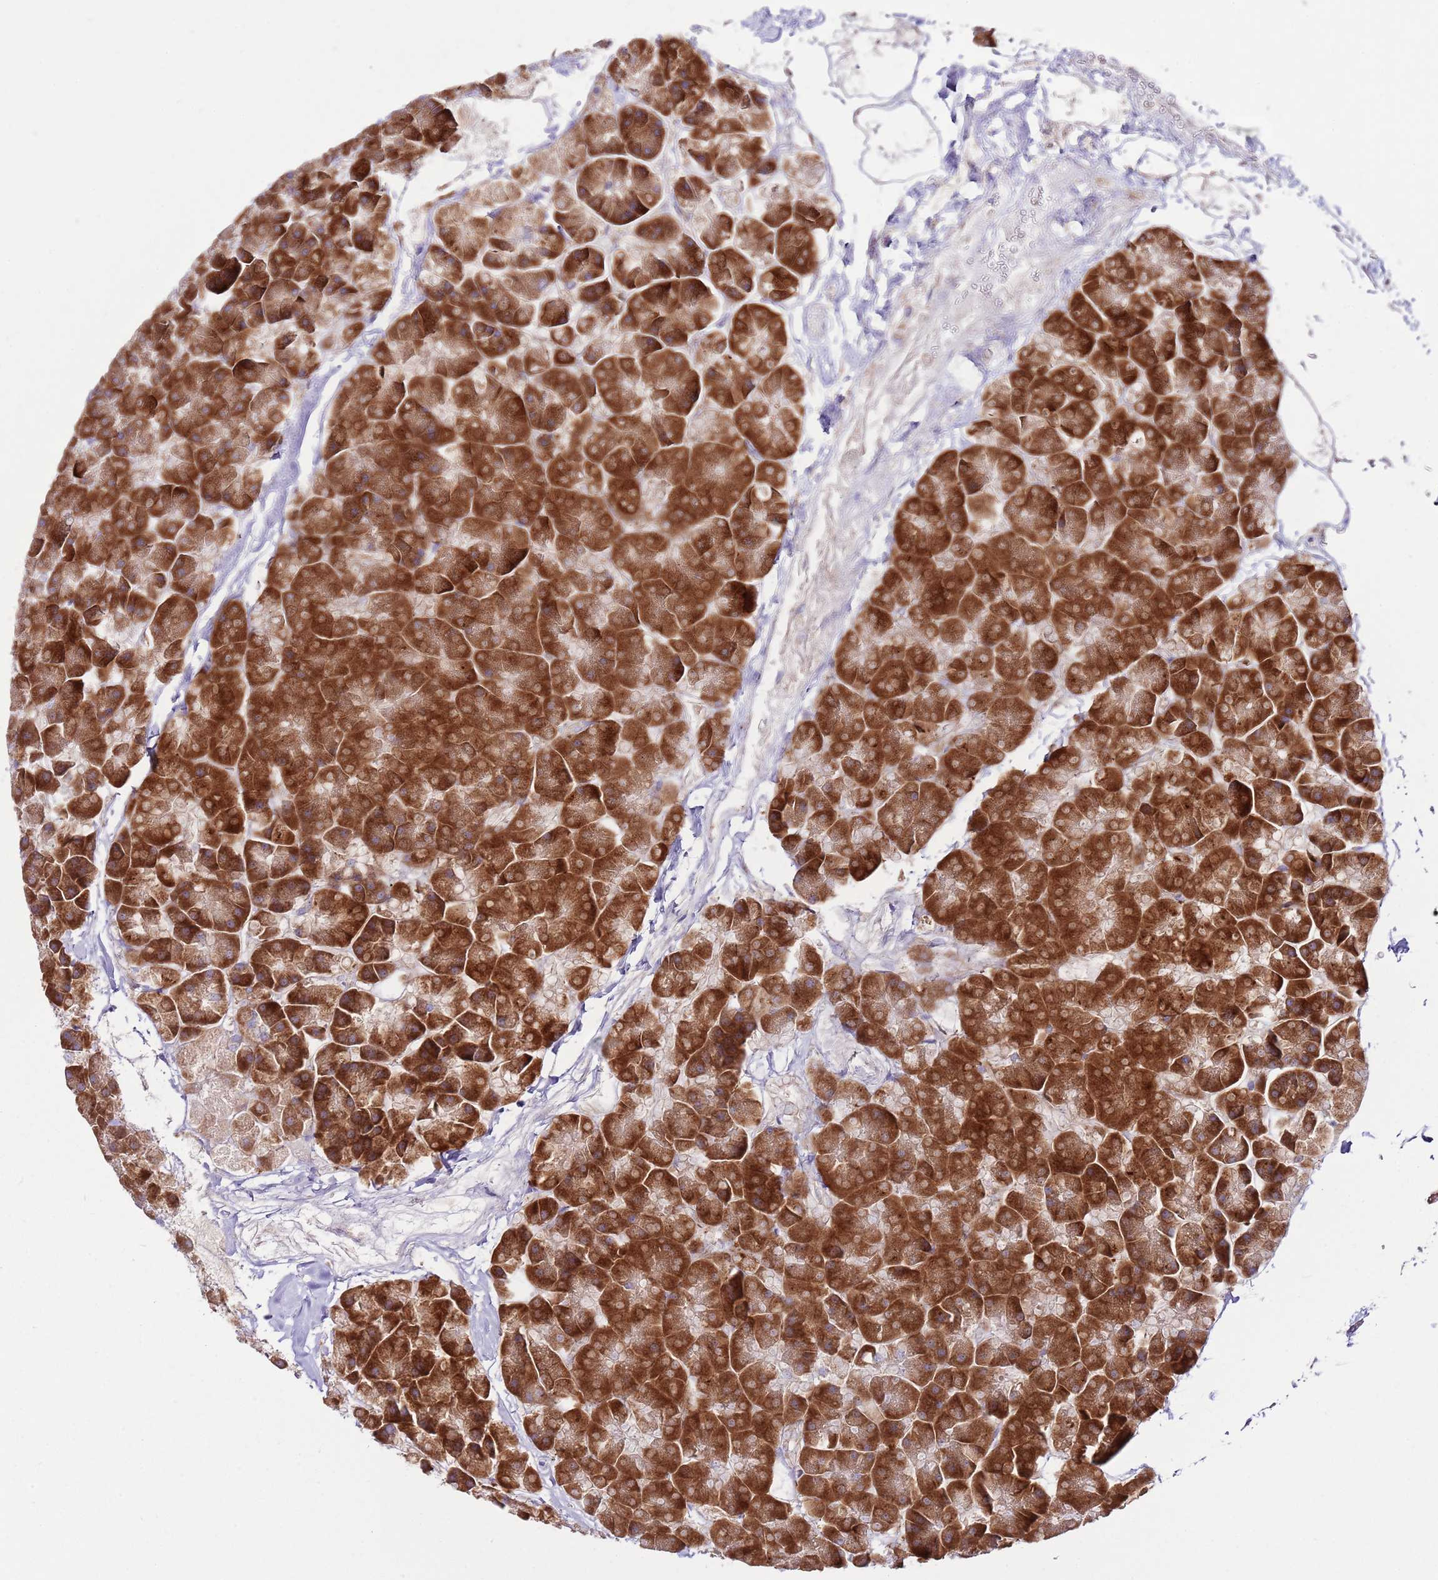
{"staining": {"intensity": "strong", "quantity": ">75%", "location": "cytoplasmic/membranous"}, "tissue": "pancreas", "cell_type": "Exocrine glandular cells", "image_type": "normal", "snomed": [{"axis": "morphology", "description": "Normal tissue, NOS"}, {"axis": "topography", "description": "Pancreas"}], "caption": "This photomicrograph reveals immunohistochemistry staining of normal pancreas, with high strong cytoplasmic/membranous staining in about >75% of exocrine glandular cells.", "gene": "RPS10", "patient": {"sex": "male", "age": 35}}